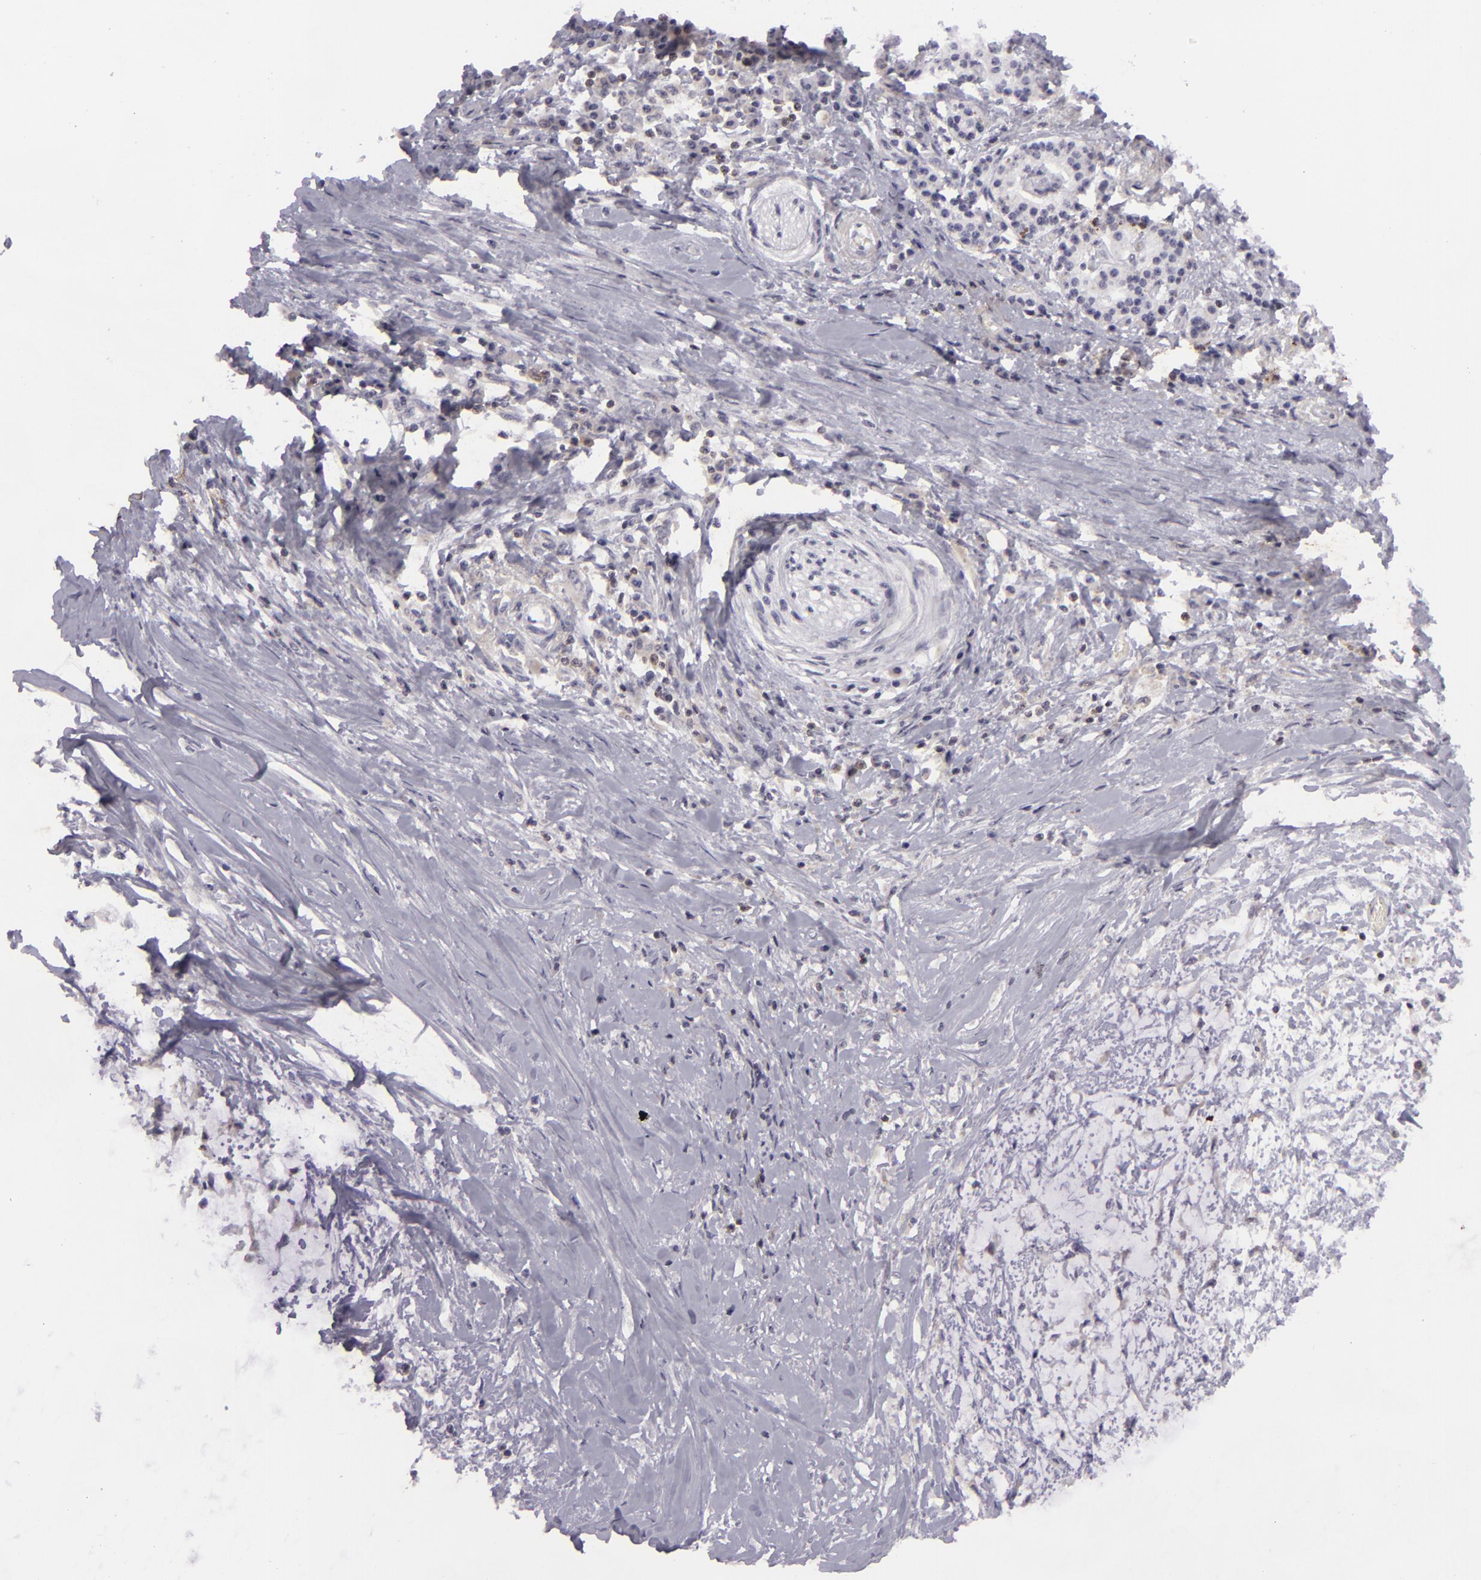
{"staining": {"intensity": "negative", "quantity": "none", "location": "none"}, "tissue": "pancreatic cancer", "cell_type": "Tumor cells", "image_type": "cancer", "snomed": [{"axis": "morphology", "description": "Adenocarcinoma, NOS"}, {"axis": "topography", "description": "Pancreas"}], "caption": "This is a image of immunohistochemistry (IHC) staining of pancreatic cancer (adenocarcinoma), which shows no expression in tumor cells. Brightfield microscopy of immunohistochemistry (IHC) stained with DAB (brown) and hematoxylin (blue), captured at high magnification.", "gene": "KCNAB2", "patient": {"sex": "female", "age": 64}}